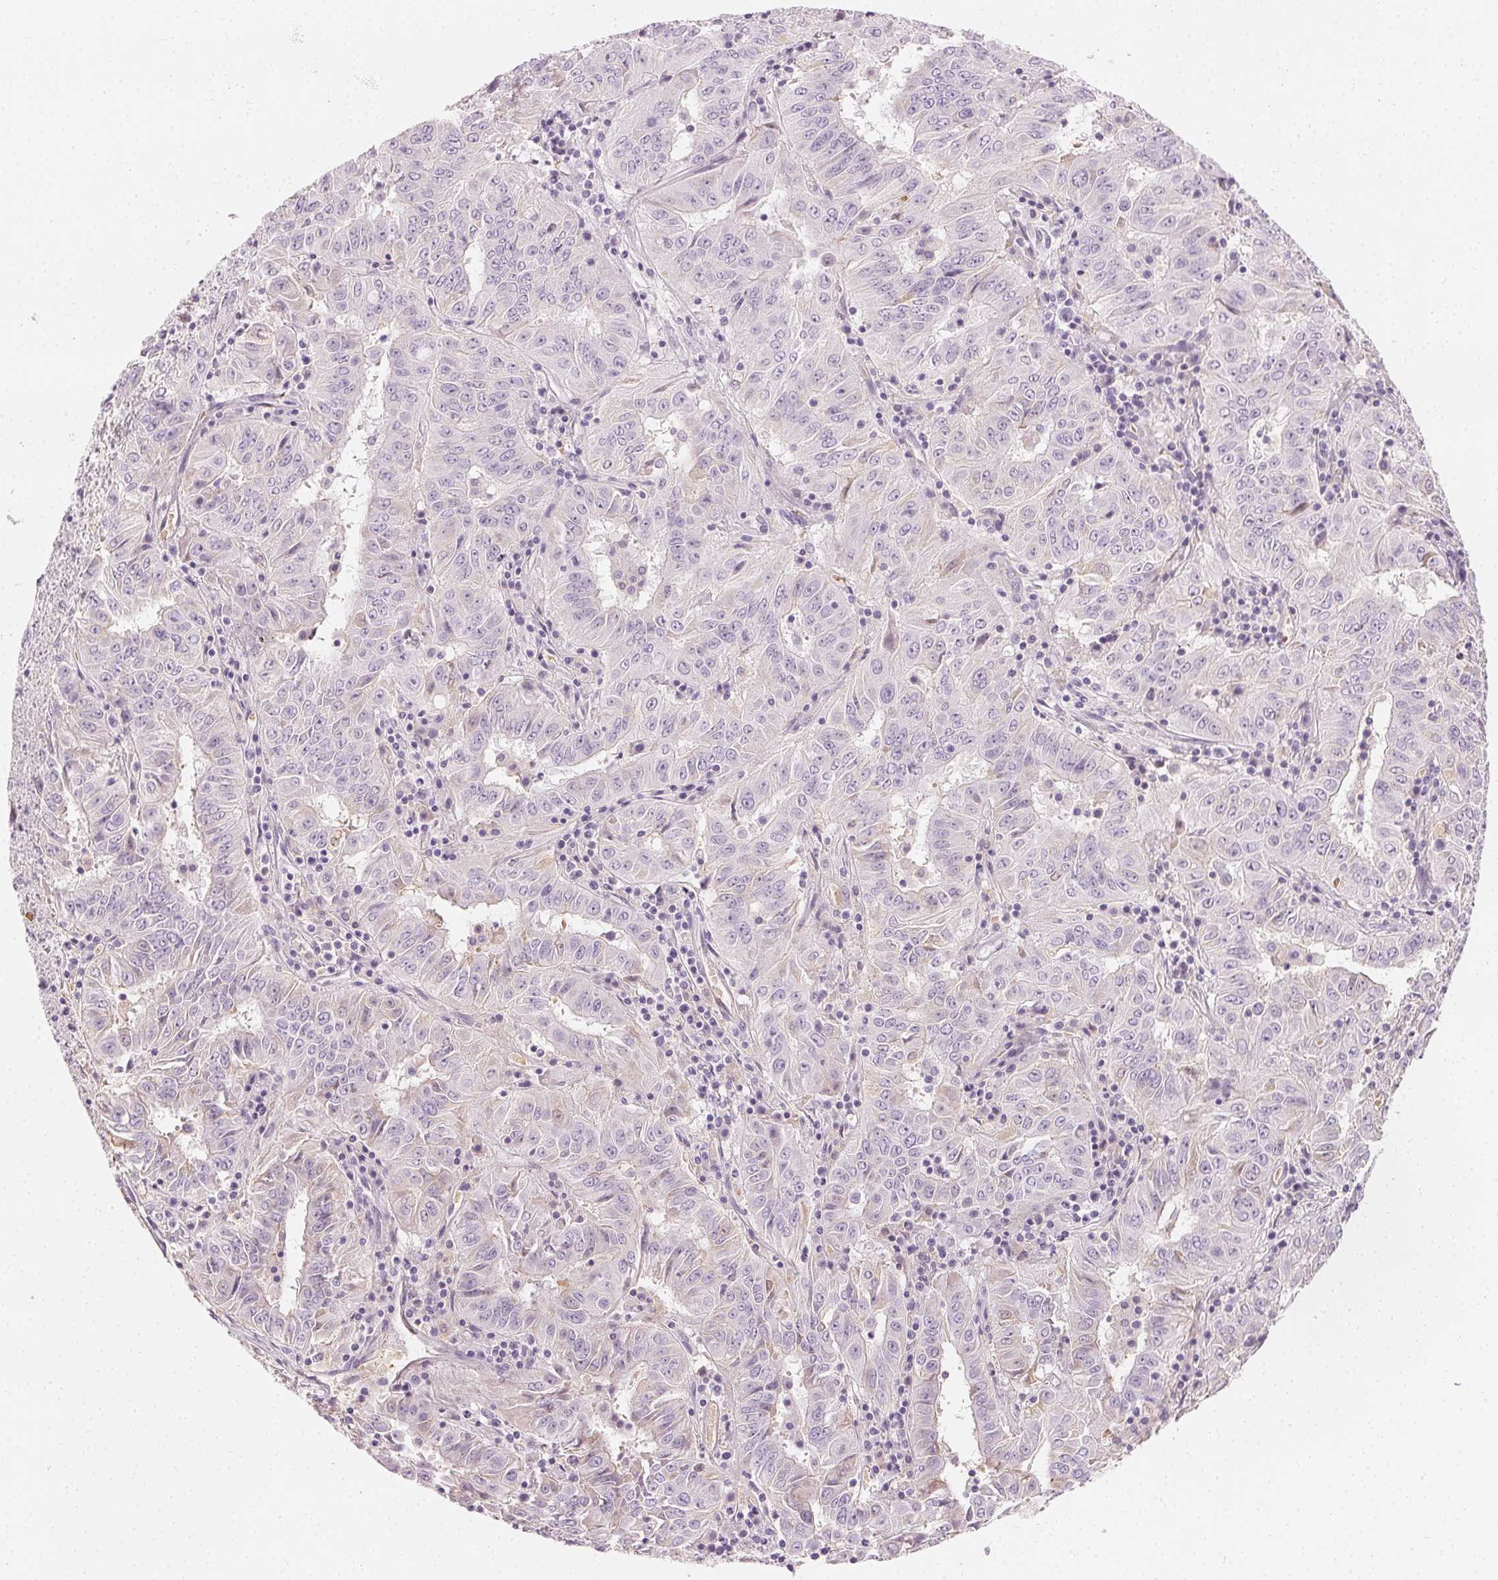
{"staining": {"intensity": "negative", "quantity": "none", "location": "none"}, "tissue": "pancreatic cancer", "cell_type": "Tumor cells", "image_type": "cancer", "snomed": [{"axis": "morphology", "description": "Adenocarcinoma, NOS"}, {"axis": "topography", "description": "Pancreas"}], "caption": "Tumor cells are negative for brown protein staining in pancreatic adenocarcinoma.", "gene": "AFM", "patient": {"sex": "male", "age": 63}}